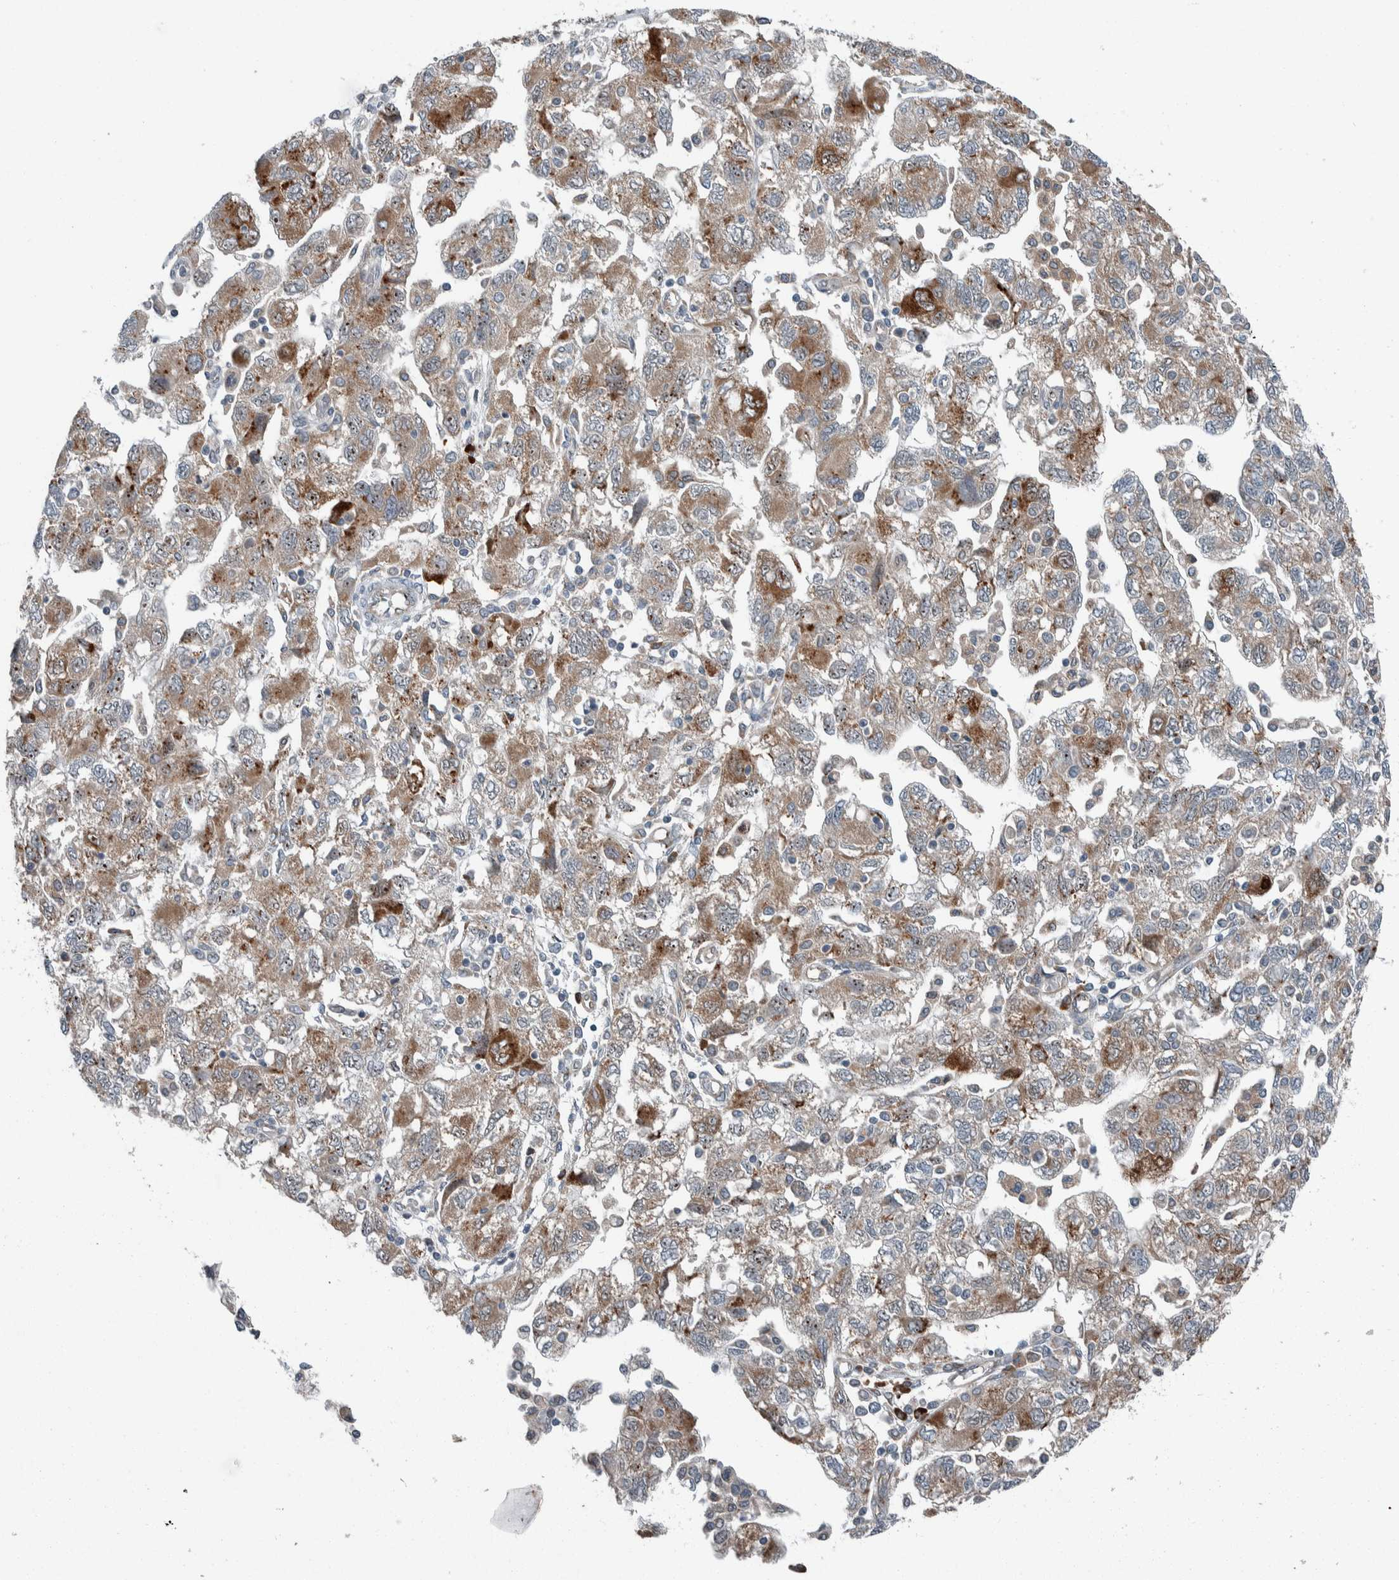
{"staining": {"intensity": "moderate", "quantity": "25%-75%", "location": "cytoplasmic/membranous"}, "tissue": "ovarian cancer", "cell_type": "Tumor cells", "image_type": "cancer", "snomed": [{"axis": "morphology", "description": "Carcinoma, NOS"}, {"axis": "morphology", "description": "Cystadenocarcinoma, serous, NOS"}, {"axis": "topography", "description": "Ovary"}], "caption": "Ovarian cancer stained with immunohistochemistry shows moderate cytoplasmic/membranous expression in about 25%-75% of tumor cells.", "gene": "USP25", "patient": {"sex": "female", "age": 69}}